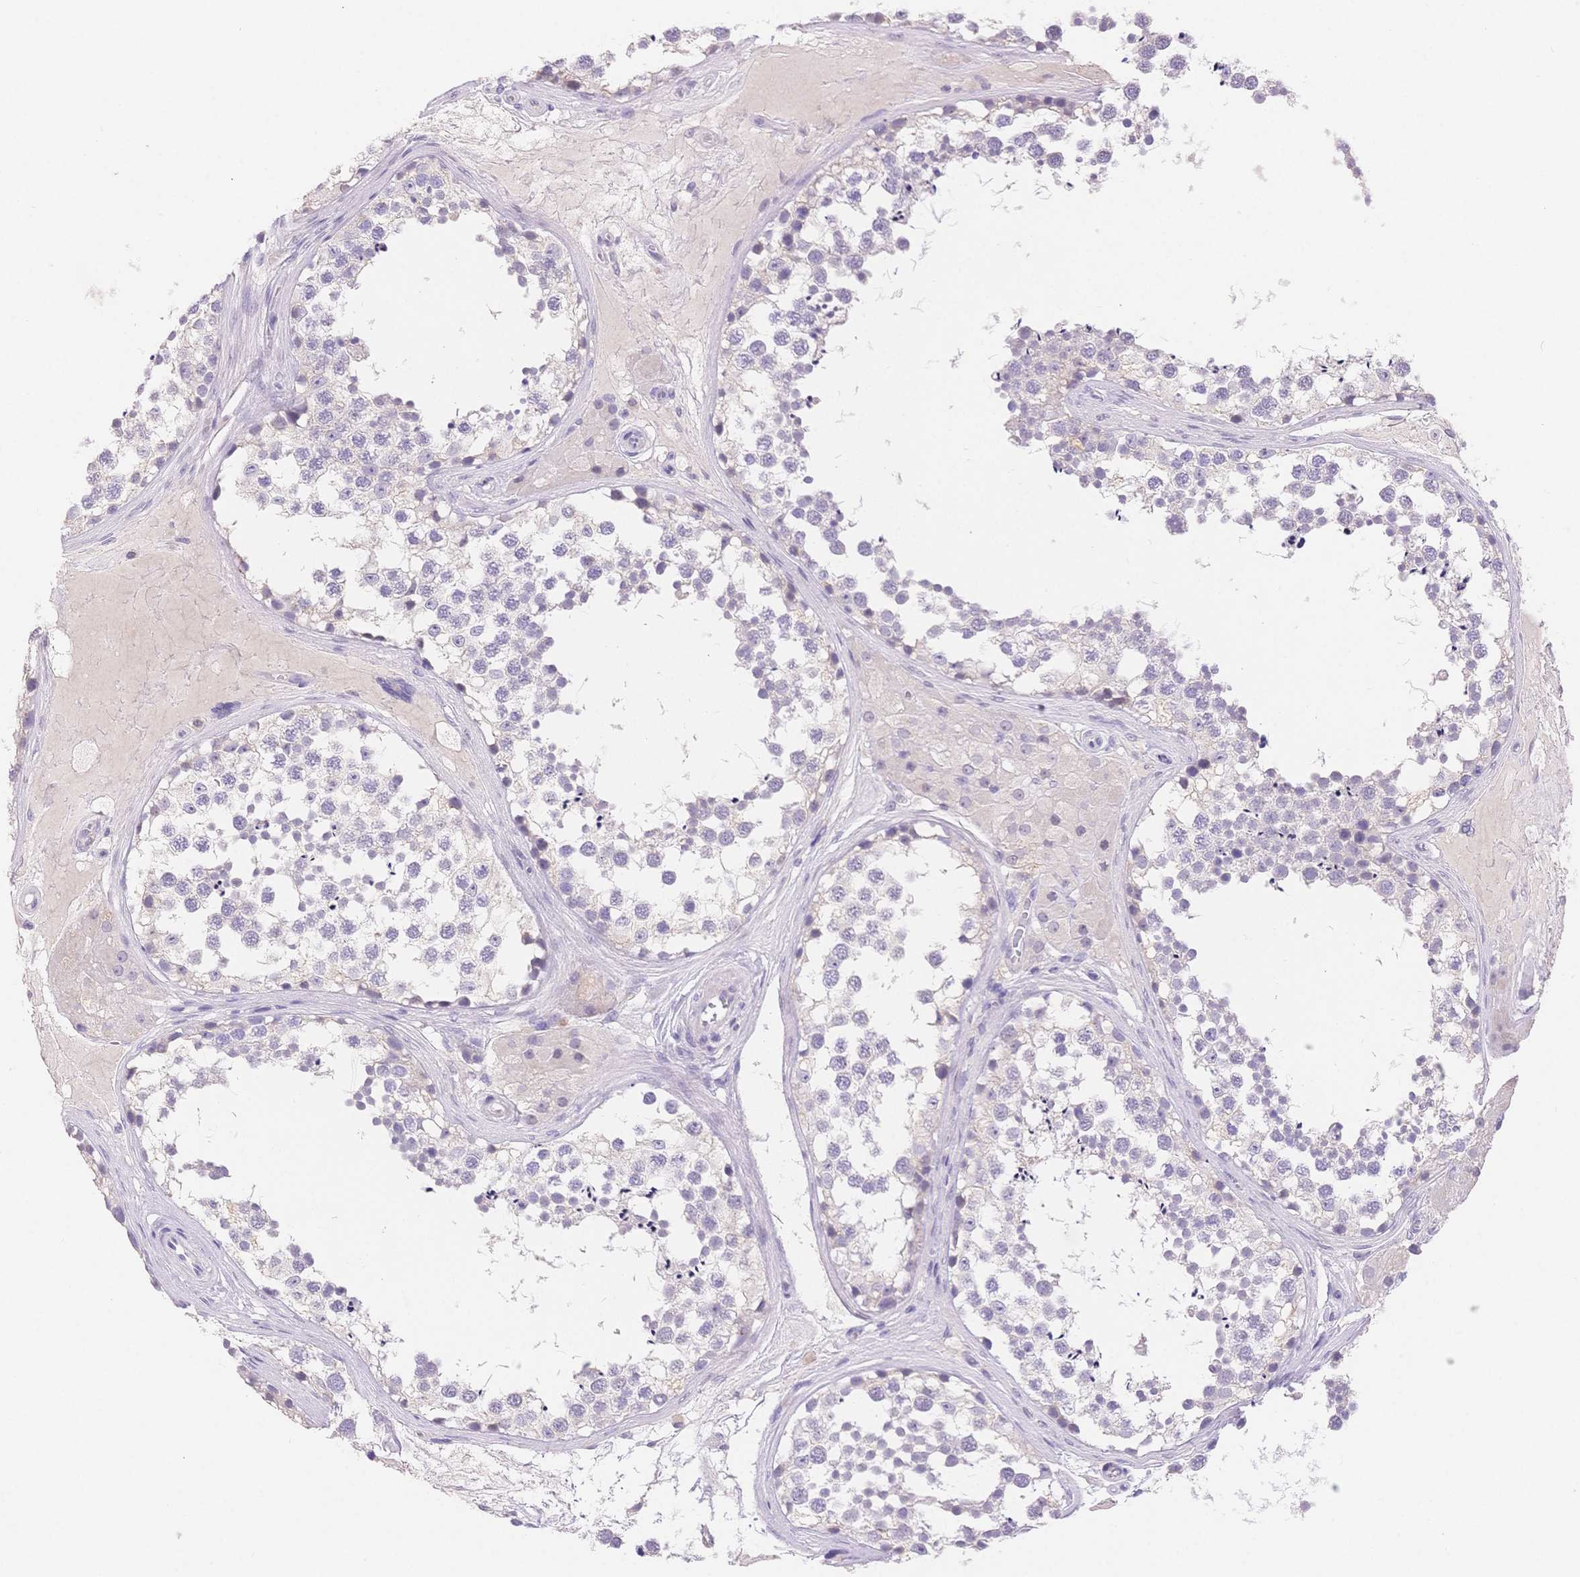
{"staining": {"intensity": "negative", "quantity": "none", "location": "none"}, "tissue": "testis", "cell_type": "Cells in seminiferous ducts", "image_type": "normal", "snomed": [{"axis": "morphology", "description": "Normal tissue, NOS"}, {"axis": "morphology", "description": "Seminoma, NOS"}, {"axis": "topography", "description": "Testis"}], "caption": "High magnification brightfield microscopy of benign testis stained with DAB (3,3'-diaminobenzidine) (brown) and counterstained with hematoxylin (blue): cells in seminiferous ducts show no significant expression. (DAB (3,3'-diaminobenzidine) IHC visualized using brightfield microscopy, high magnification).", "gene": "MYOM1", "patient": {"sex": "male", "age": 65}}